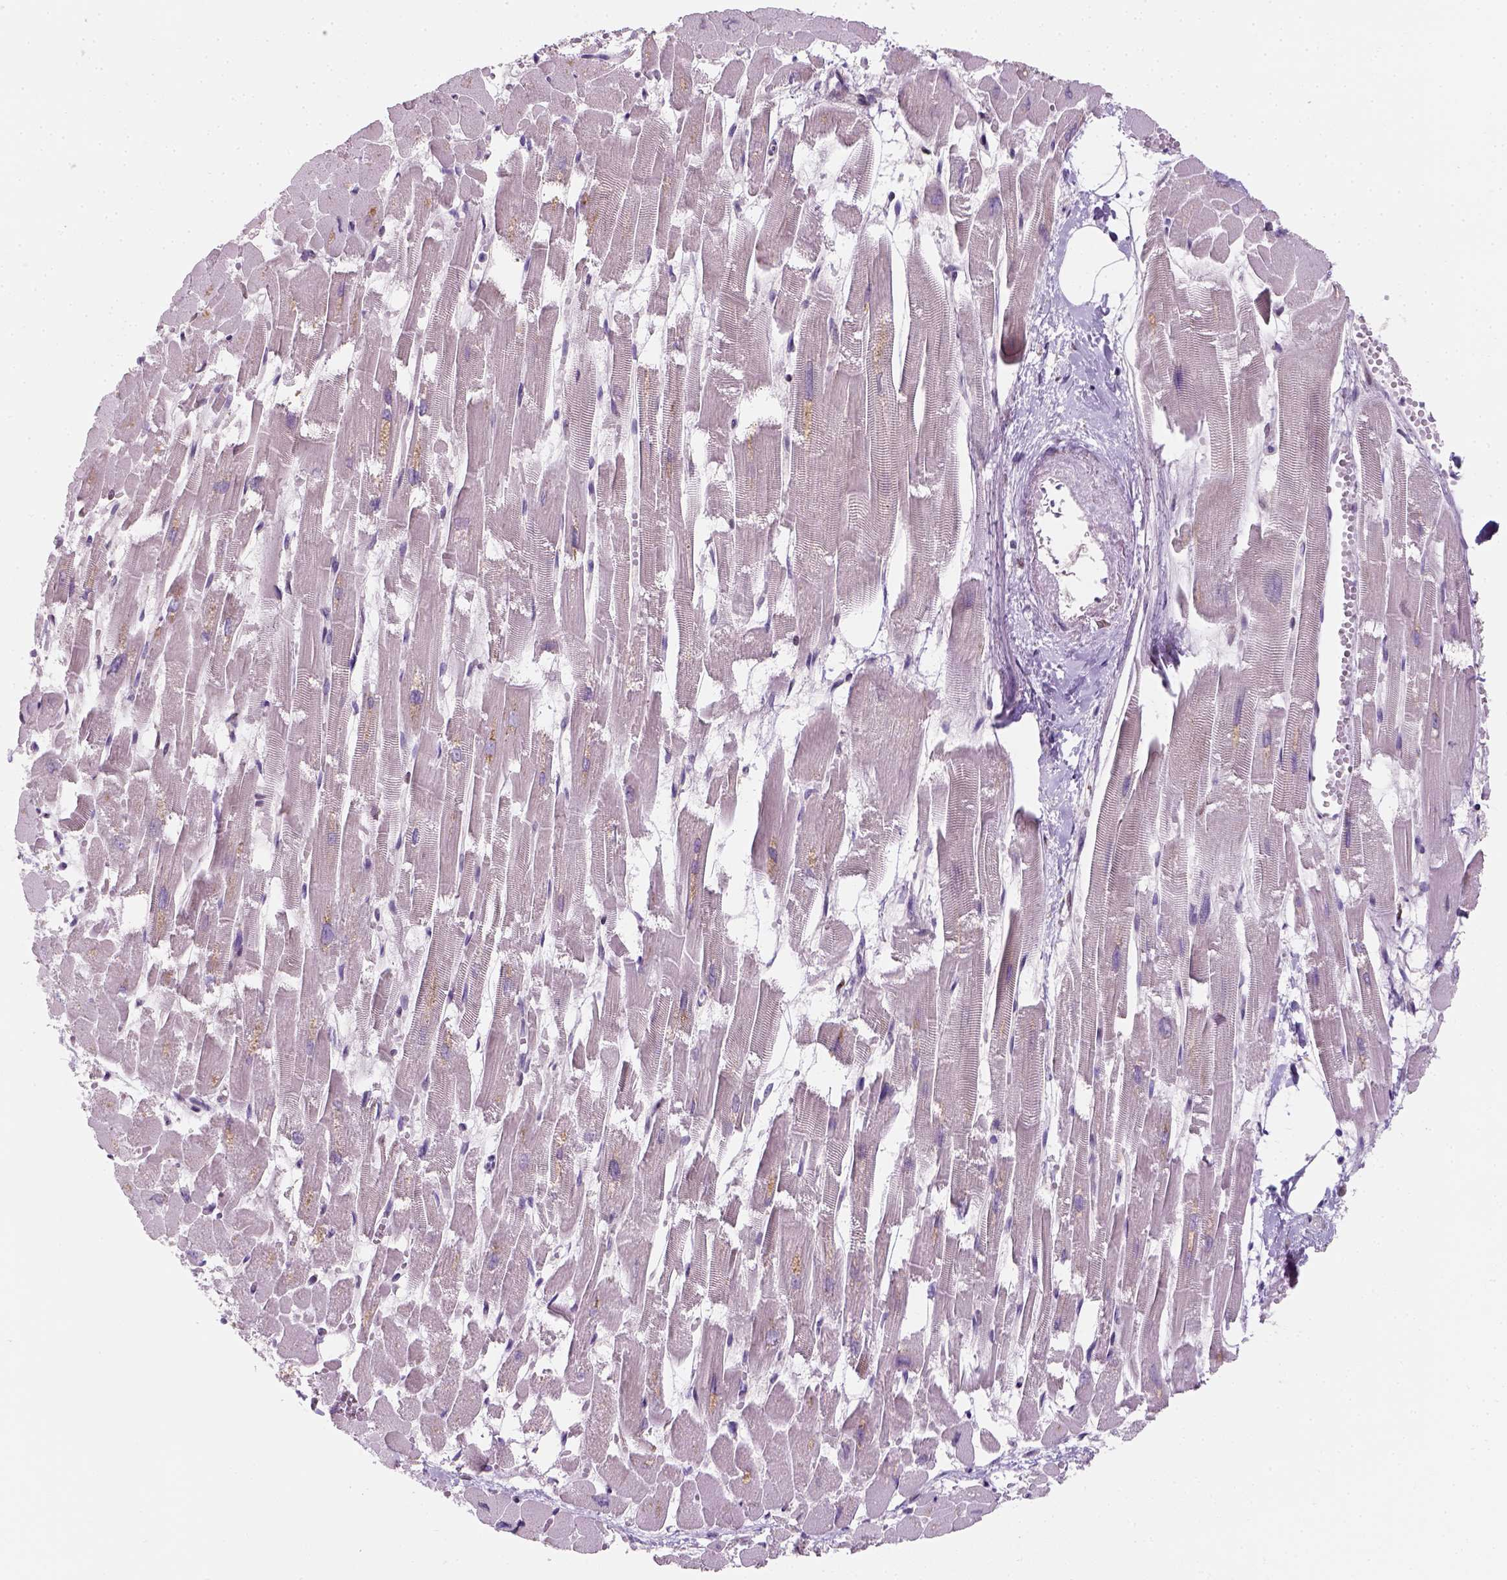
{"staining": {"intensity": "moderate", "quantity": "25%-75%", "location": "nuclear"}, "tissue": "heart muscle", "cell_type": "Cardiomyocytes", "image_type": "normal", "snomed": [{"axis": "morphology", "description": "Normal tissue, NOS"}, {"axis": "topography", "description": "Heart"}], "caption": "Approximately 25%-75% of cardiomyocytes in benign heart muscle reveal moderate nuclear protein staining as visualized by brown immunohistochemical staining.", "gene": "C1orf112", "patient": {"sex": "female", "age": 52}}